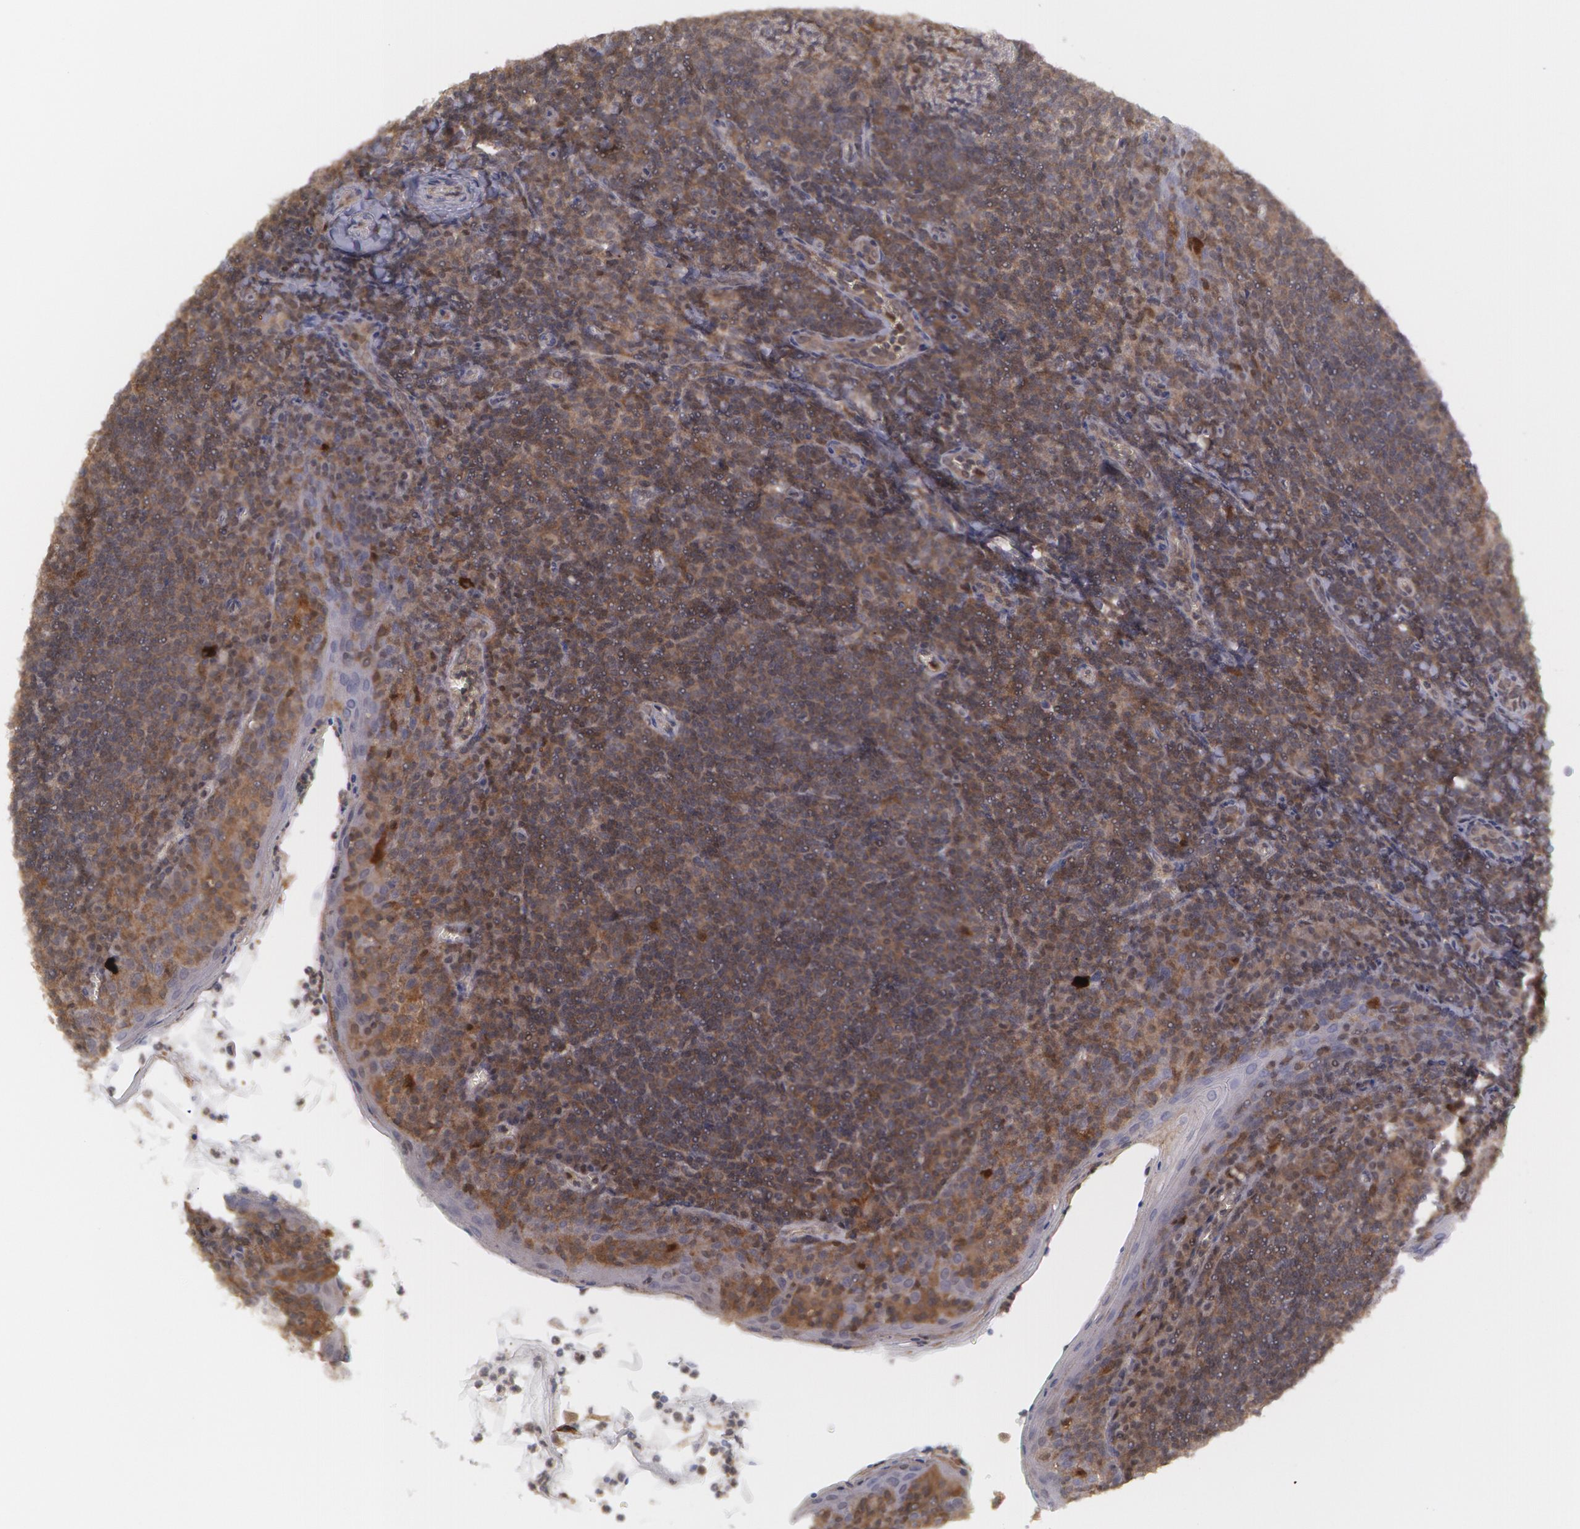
{"staining": {"intensity": "moderate", "quantity": ">75%", "location": "cytoplasmic/membranous"}, "tissue": "tonsil", "cell_type": "Germinal center cells", "image_type": "normal", "snomed": [{"axis": "morphology", "description": "Normal tissue, NOS"}, {"axis": "topography", "description": "Tonsil"}], "caption": "The immunohistochemical stain labels moderate cytoplasmic/membranous positivity in germinal center cells of normal tonsil. (DAB IHC with brightfield microscopy, high magnification).", "gene": "TXNRD1", "patient": {"sex": "male", "age": 31}}